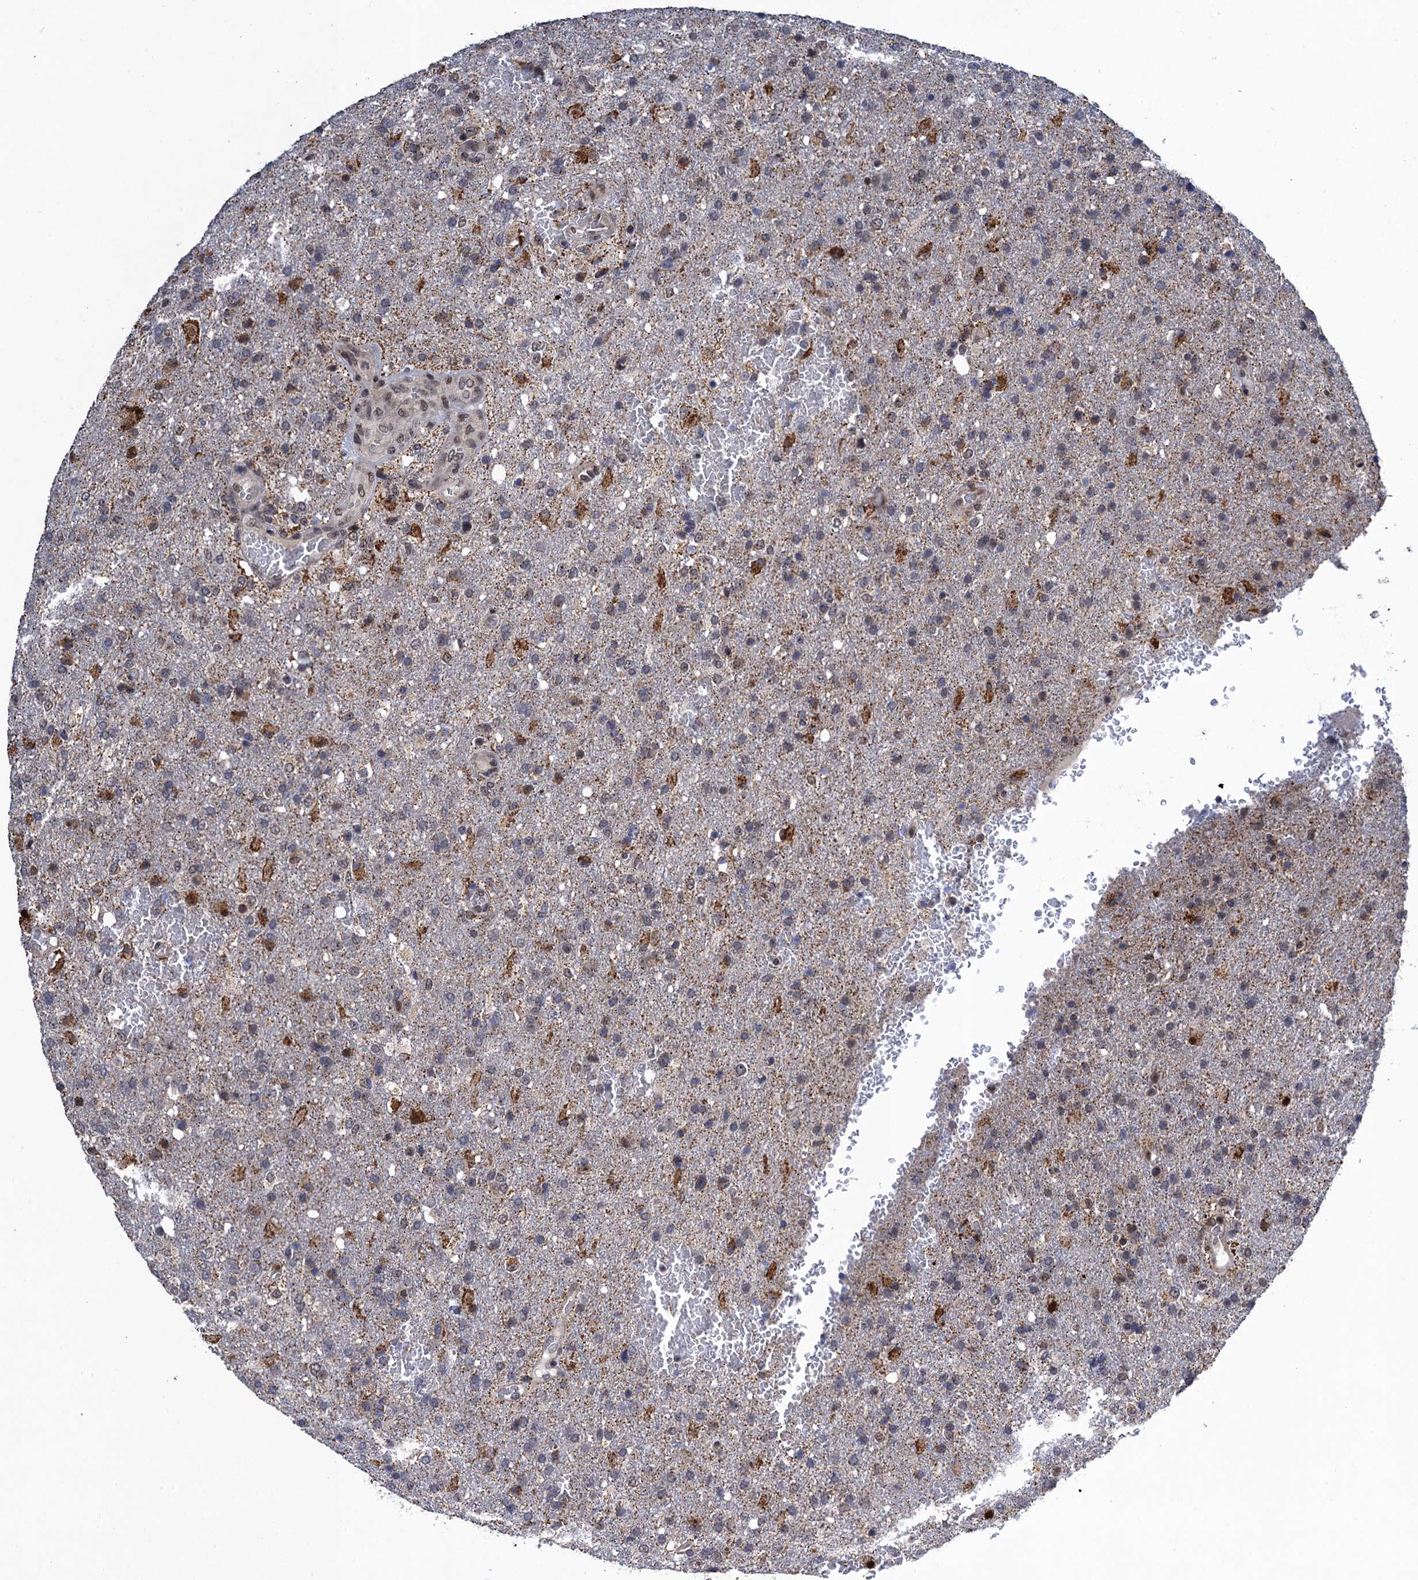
{"staining": {"intensity": "negative", "quantity": "none", "location": "none"}, "tissue": "glioma", "cell_type": "Tumor cells", "image_type": "cancer", "snomed": [{"axis": "morphology", "description": "Glioma, malignant, High grade"}, {"axis": "topography", "description": "Brain"}], "caption": "Human glioma stained for a protein using immunohistochemistry exhibits no staining in tumor cells.", "gene": "ZAR1L", "patient": {"sex": "female", "age": 74}}